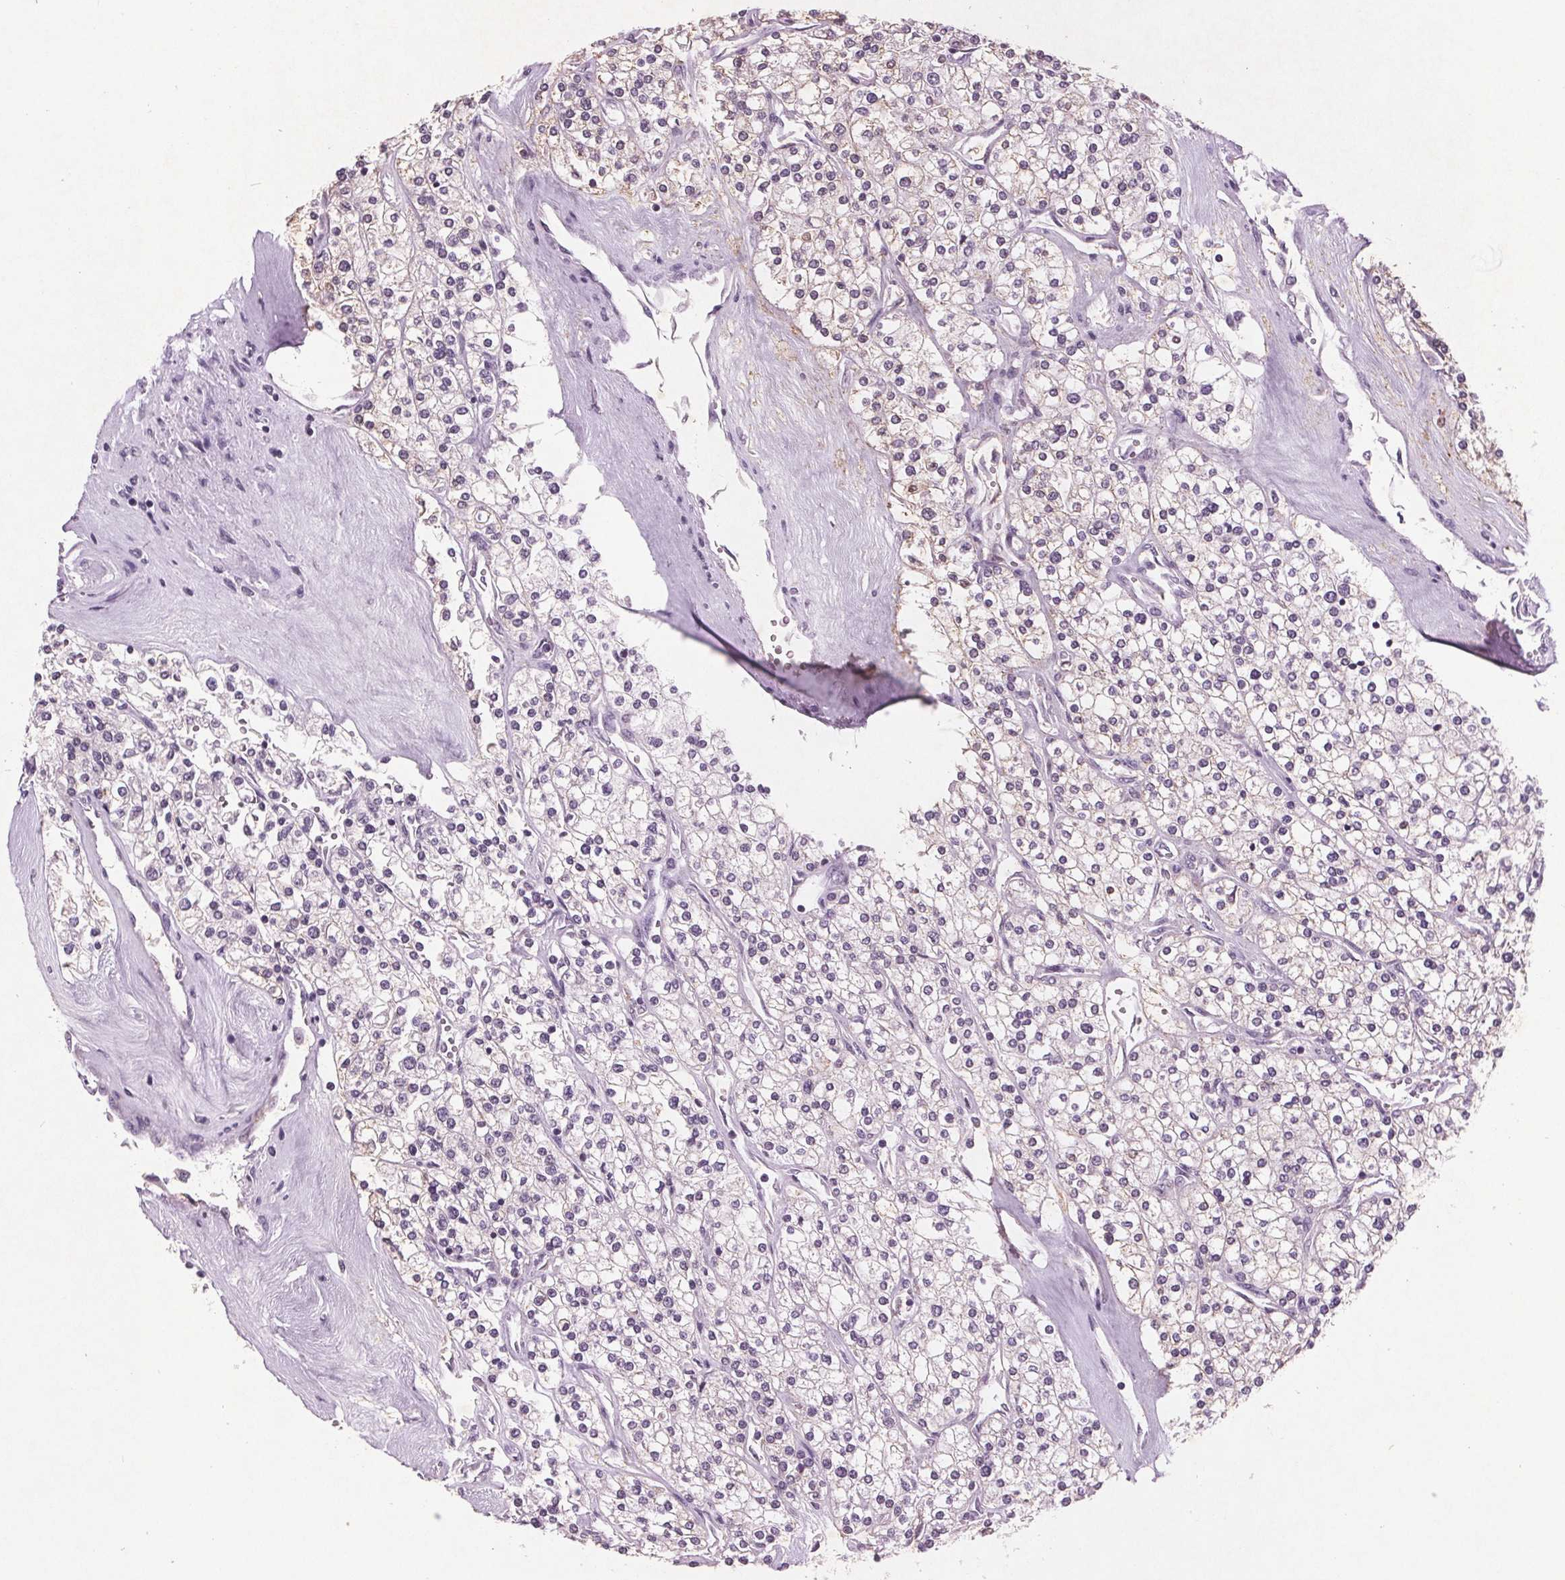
{"staining": {"intensity": "negative", "quantity": "none", "location": "none"}, "tissue": "renal cancer", "cell_type": "Tumor cells", "image_type": "cancer", "snomed": [{"axis": "morphology", "description": "Adenocarcinoma, NOS"}, {"axis": "topography", "description": "Kidney"}], "caption": "Renal cancer (adenocarcinoma) was stained to show a protein in brown. There is no significant expression in tumor cells.", "gene": "PTPN14", "patient": {"sex": "male", "age": 80}}